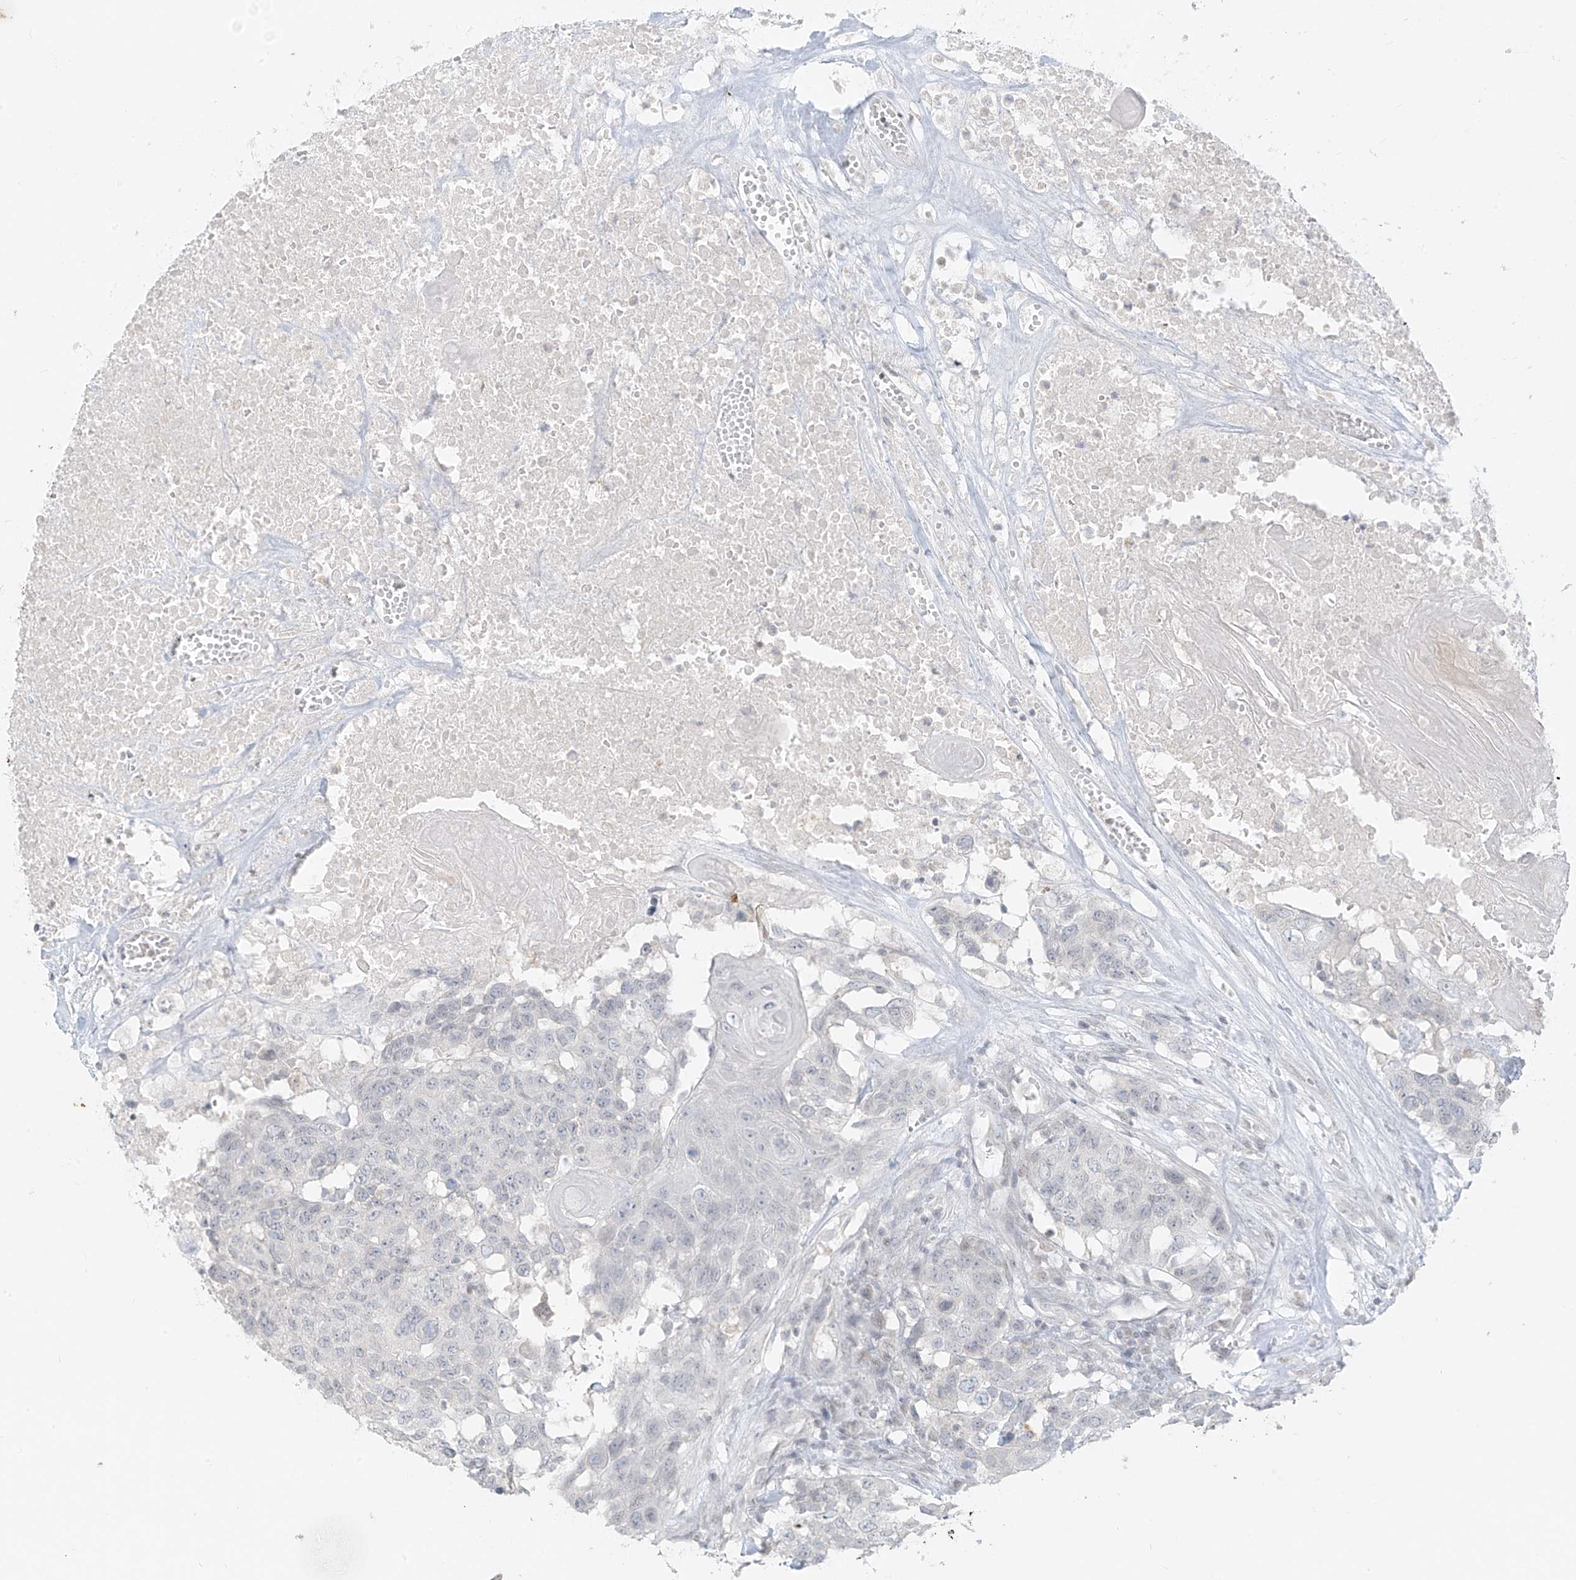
{"staining": {"intensity": "negative", "quantity": "none", "location": "none"}, "tissue": "head and neck cancer", "cell_type": "Tumor cells", "image_type": "cancer", "snomed": [{"axis": "morphology", "description": "Squamous cell carcinoma, NOS"}, {"axis": "topography", "description": "Head-Neck"}], "caption": "Tumor cells are negative for brown protein staining in squamous cell carcinoma (head and neck).", "gene": "OSBPL7", "patient": {"sex": "male", "age": 66}}